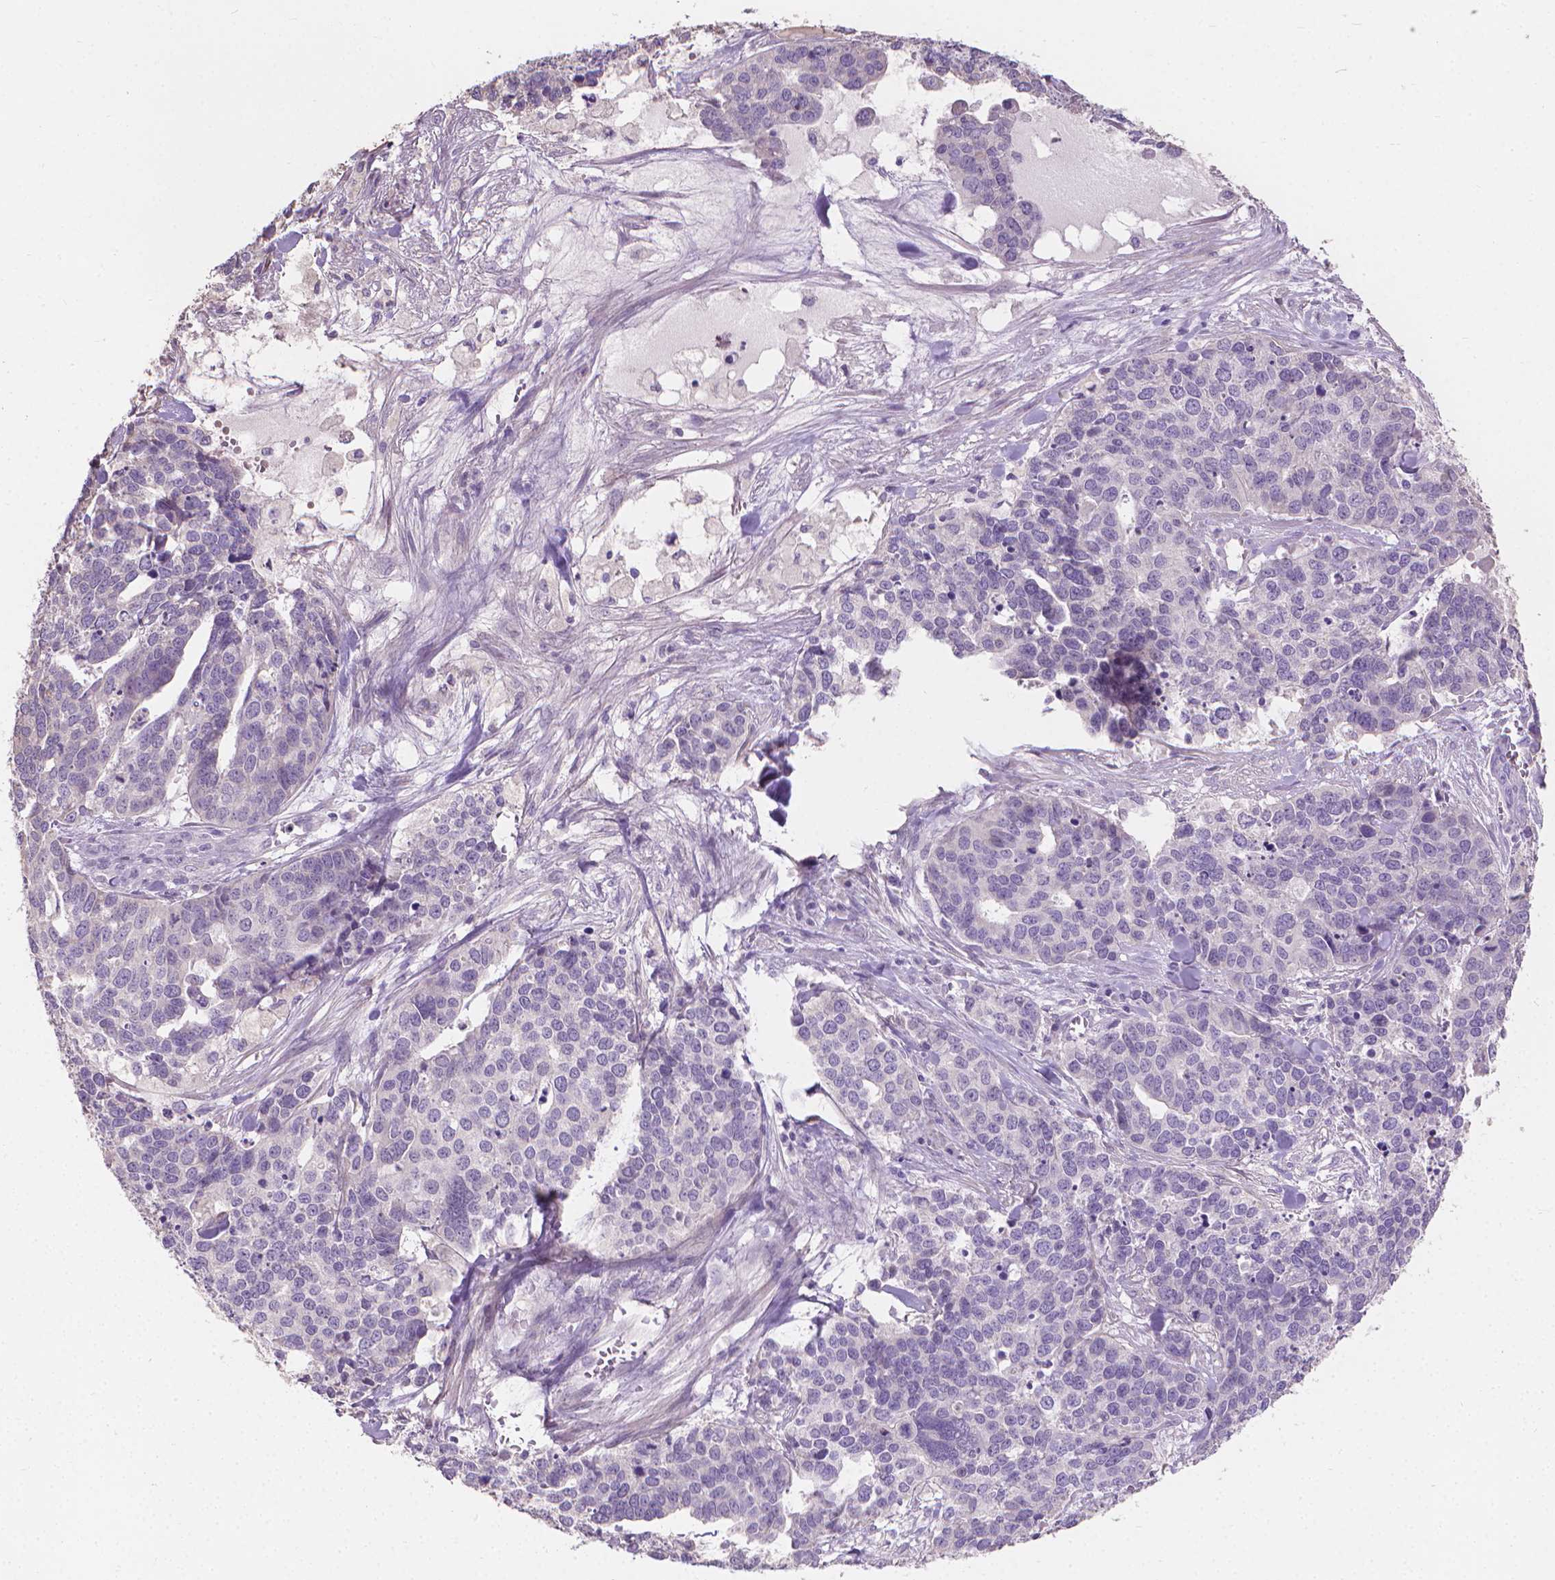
{"staining": {"intensity": "negative", "quantity": "none", "location": "none"}, "tissue": "ovarian cancer", "cell_type": "Tumor cells", "image_type": "cancer", "snomed": [{"axis": "morphology", "description": "Carcinoma, endometroid"}, {"axis": "topography", "description": "Ovary"}], "caption": "A photomicrograph of human ovarian cancer is negative for staining in tumor cells.", "gene": "CABCOCO1", "patient": {"sex": "female", "age": 65}}